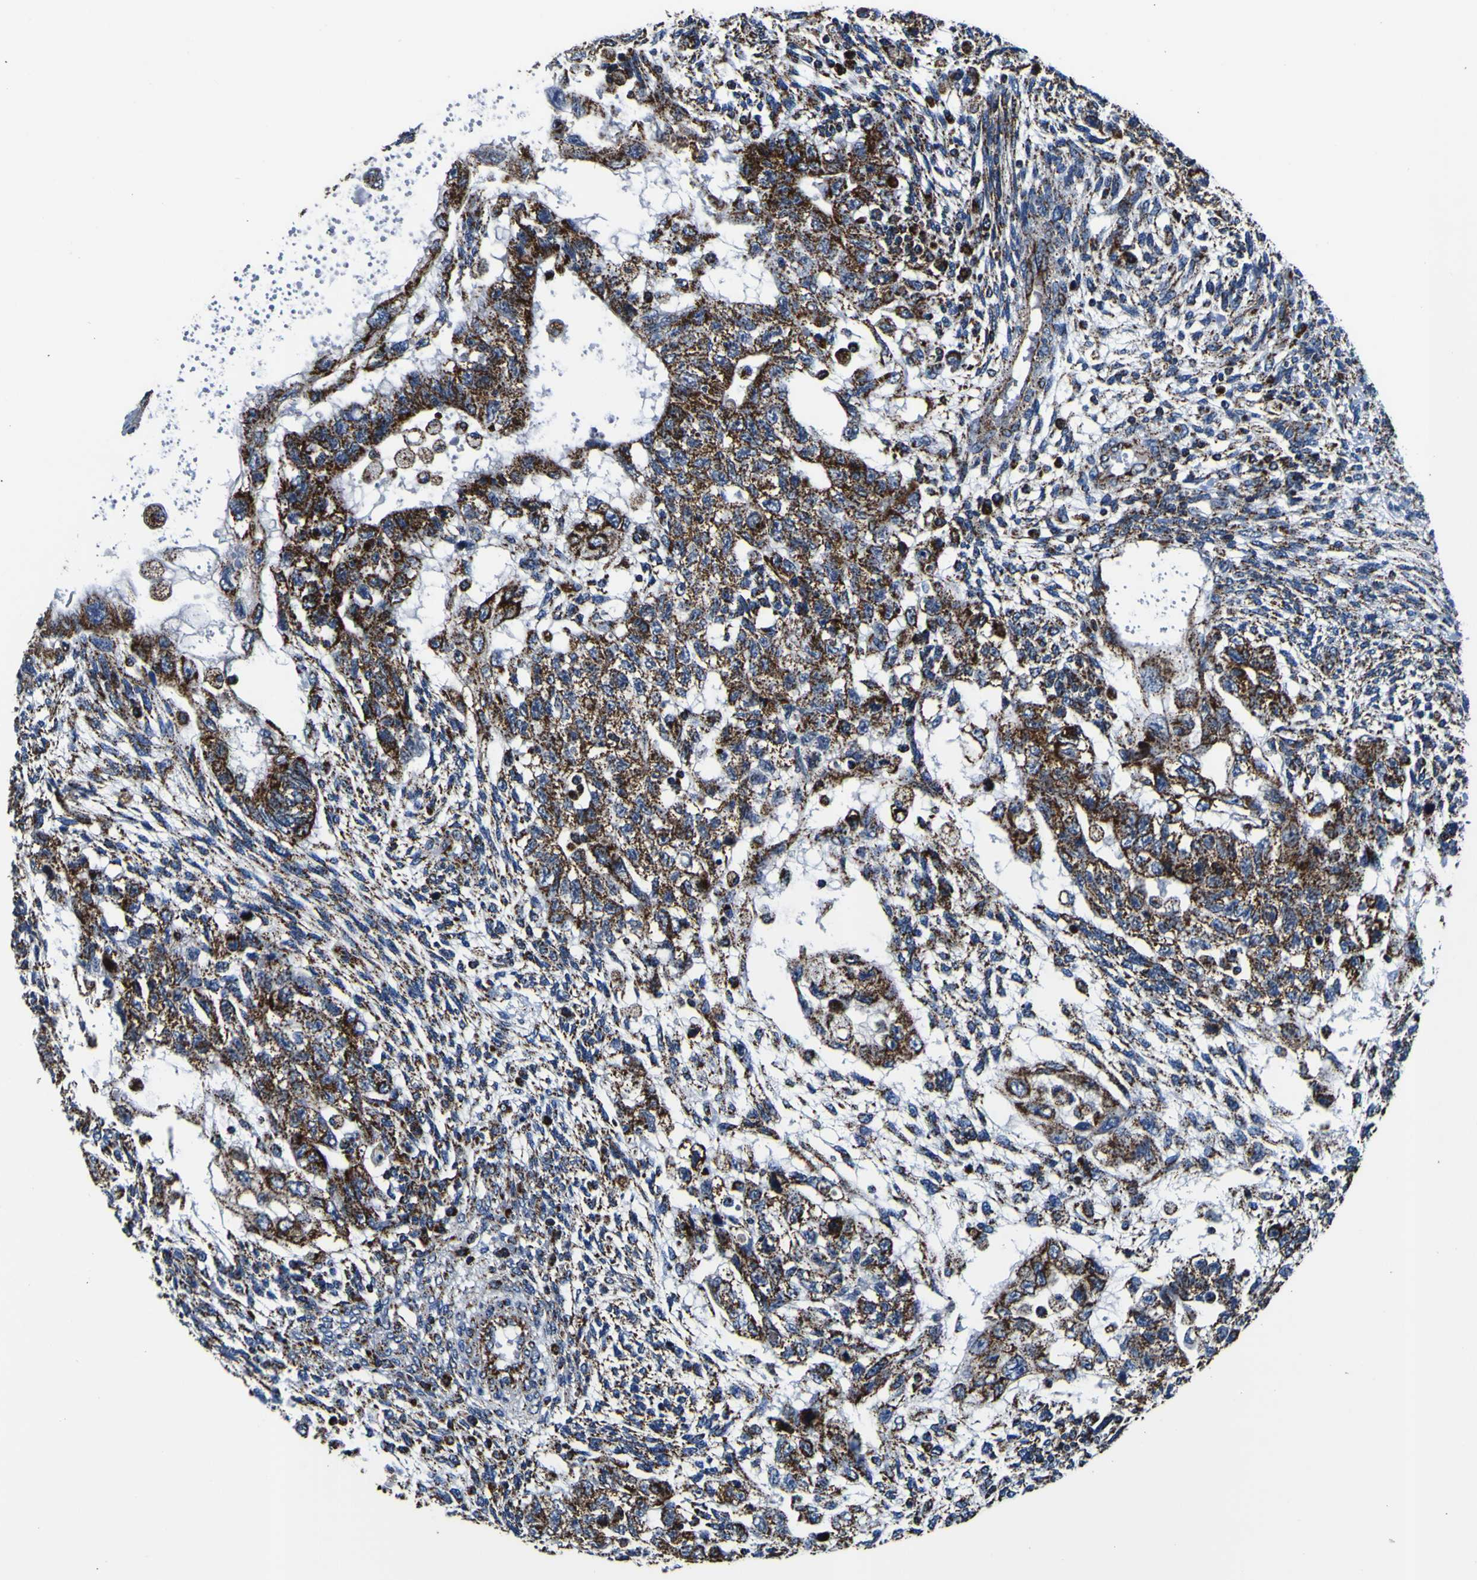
{"staining": {"intensity": "strong", "quantity": ">75%", "location": "cytoplasmic/membranous"}, "tissue": "testis cancer", "cell_type": "Tumor cells", "image_type": "cancer", "snomed": [{"axis": "morphology", "description": "Normal tissue, NOS"}, {"axis": "morphology", "description": "Carcinoma, Embryonal, NOS"}, {"axis": "topography", "description": "Testis"}], "caption": "Immunohistochemical staining of embryonal carcinoma (testis) shows strong cytoplasmic/membranous protein positivity in approximately >75% of tumor cells.", "gene": "PTRH2", "patient": {"sex": "male", "age": 36}}